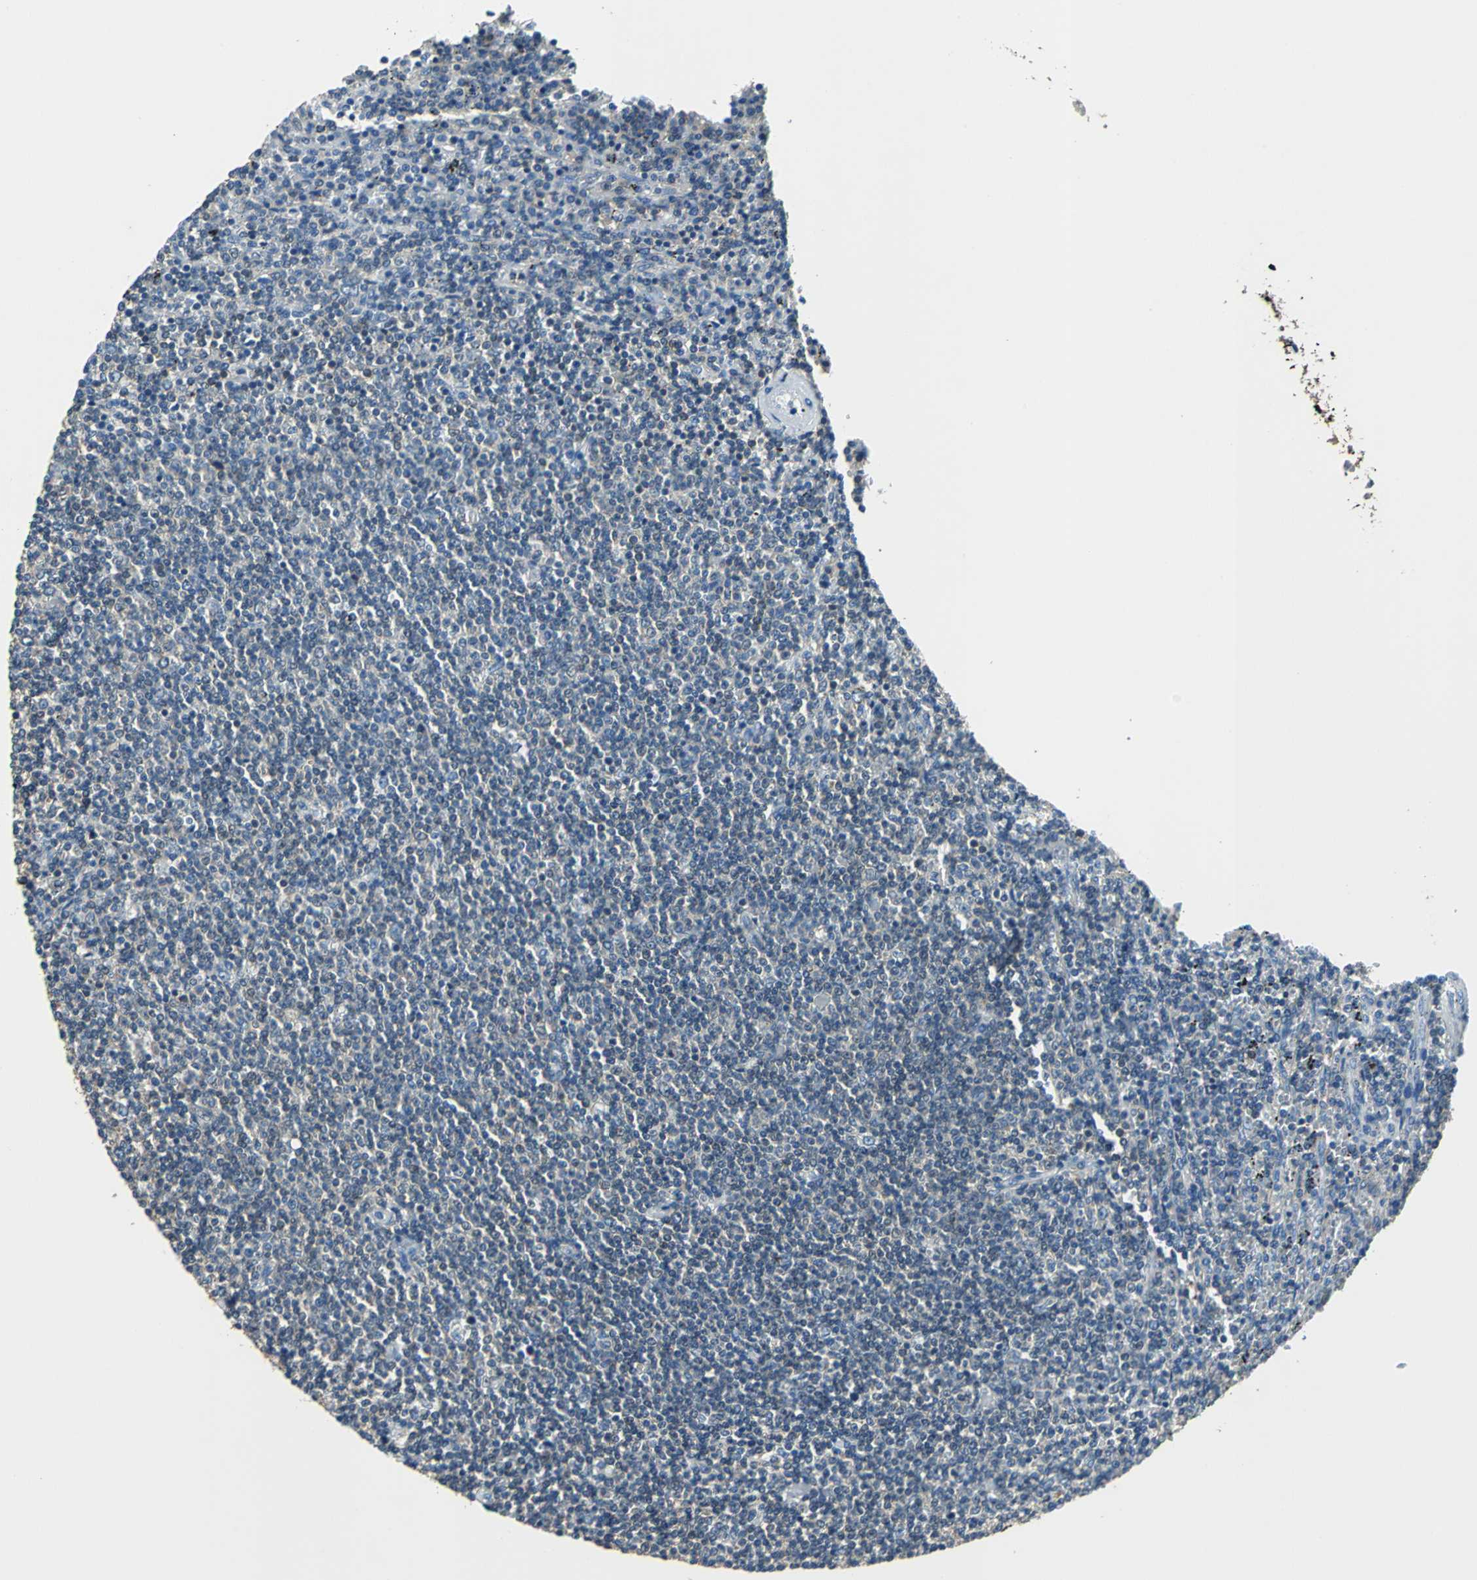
{"staining": {"intensity": "negative", "quantity": "none", "location": "none"}, "tissue": "lymphoma", "cell_type": "Tumor cells", "image_type": "cancer", "snomed": [{"axis": "morphology", "description": "Malignant lymphoma, non-Hodgkin's type, Low grade"}, {"axis": "topography", "description": "Spleen"}], "caption": "Protein analysis of low-grade malignant lymphoma, non-Hodgkin's type reveals no significant staining in tumor cells. (DAB immunohistochemistry visualized using brightfield microscopy, high magnification).", "gene": "PRKCA", "patient": {"sex": "female", "age": 50}}